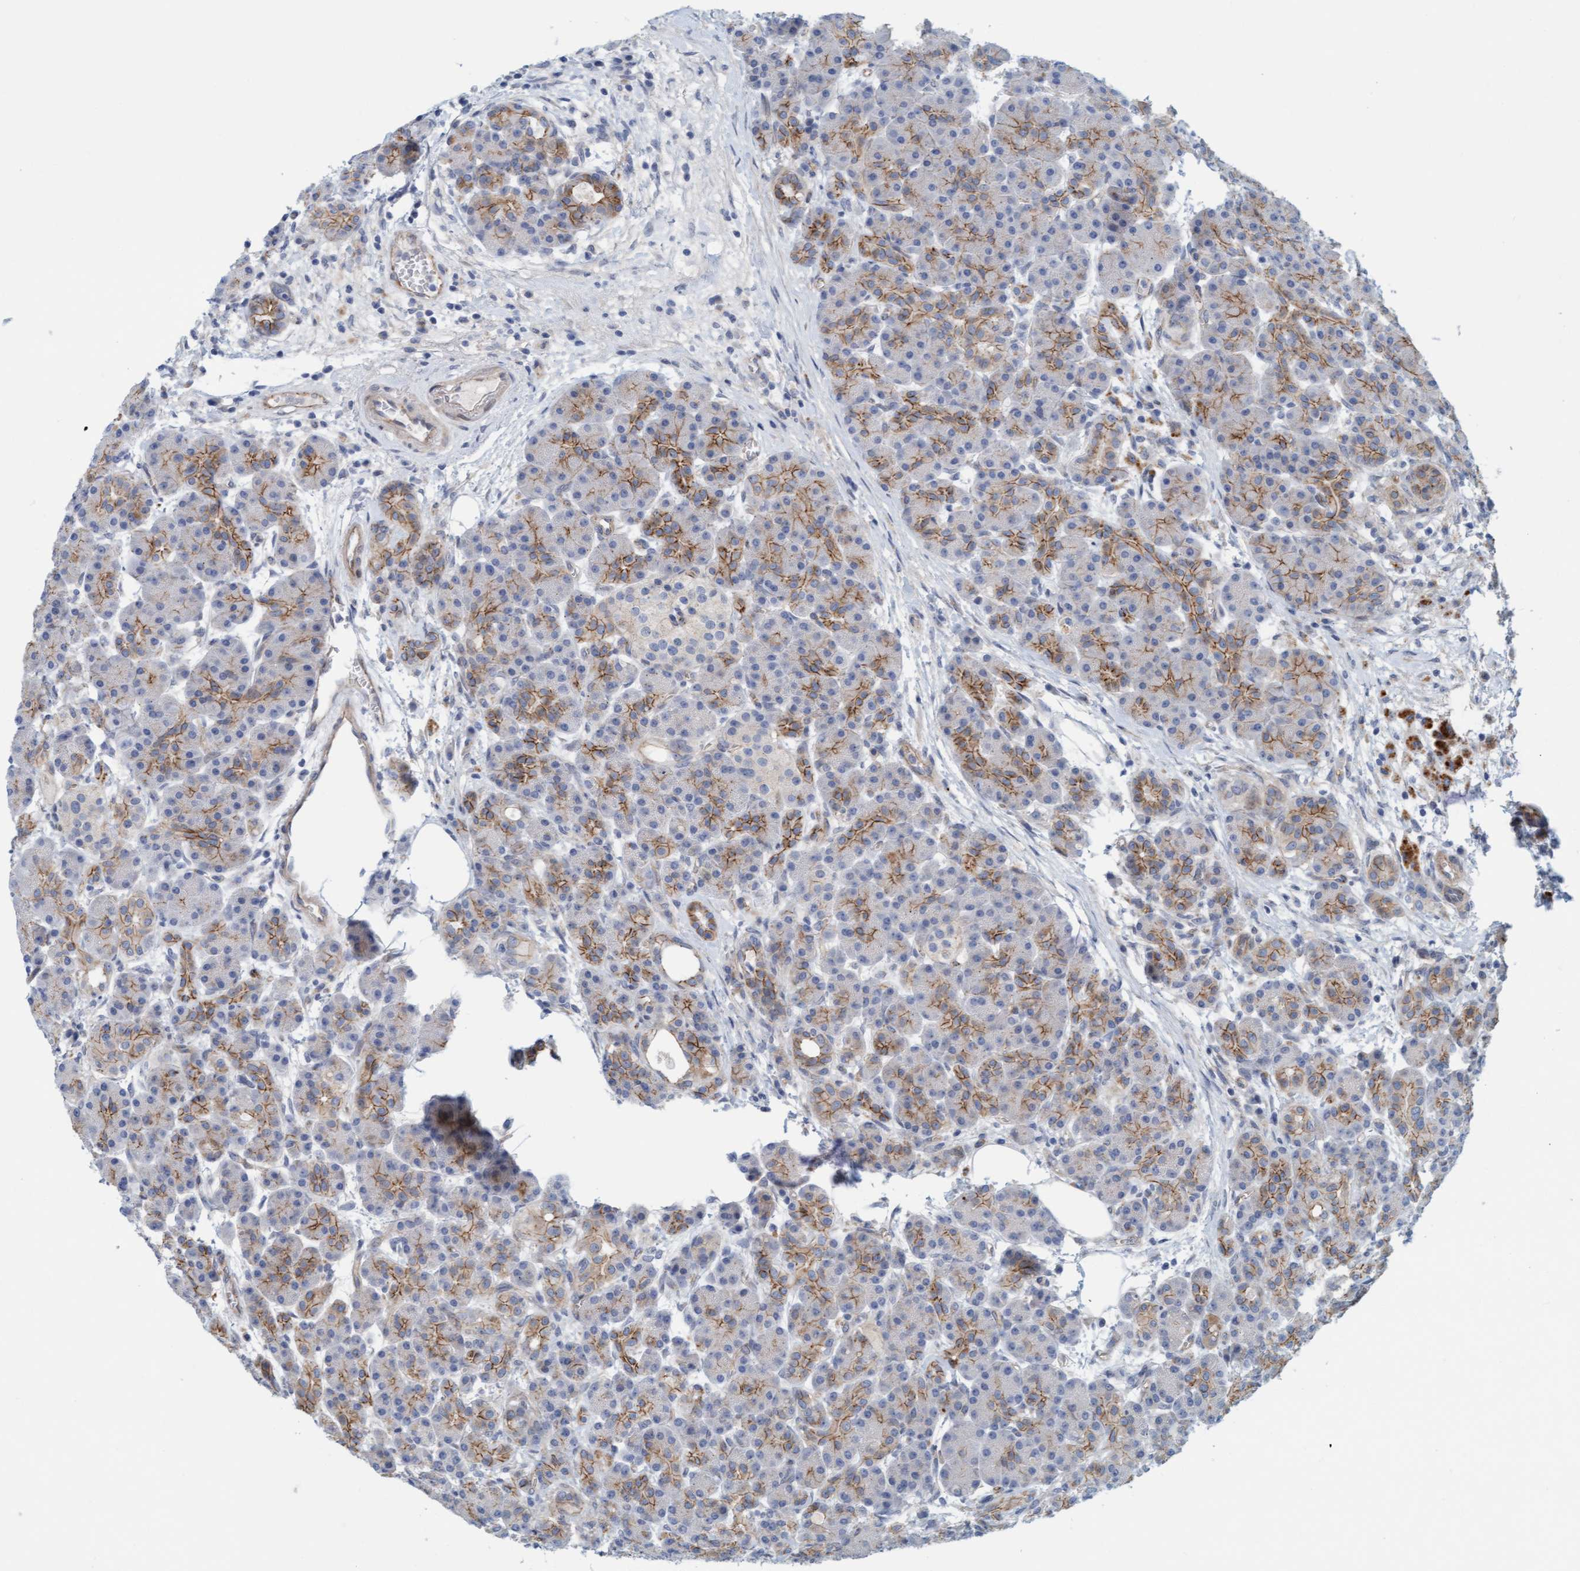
{"staining": {"intensity": "weak", "quantity": "25%-75%", "location": "cytoplasmic/membranous"}, "tissue": "pancreas", "cell_type": "Exocrine glandular cells", "image_type": "normal", "snomed": [{"axis": "morphology", "description": "Normal tissue, NOS"}, {"axis": "topography", "description": "Pancreas"}], "caption": "Protein staining shows weak cytoplasmic/membranous positivity in approximately 25%-75% of exocrine glandular cells in unremarkable pancreas.", "gene": "KRBA2", "patient": {"sex": "male", "age": 63}}